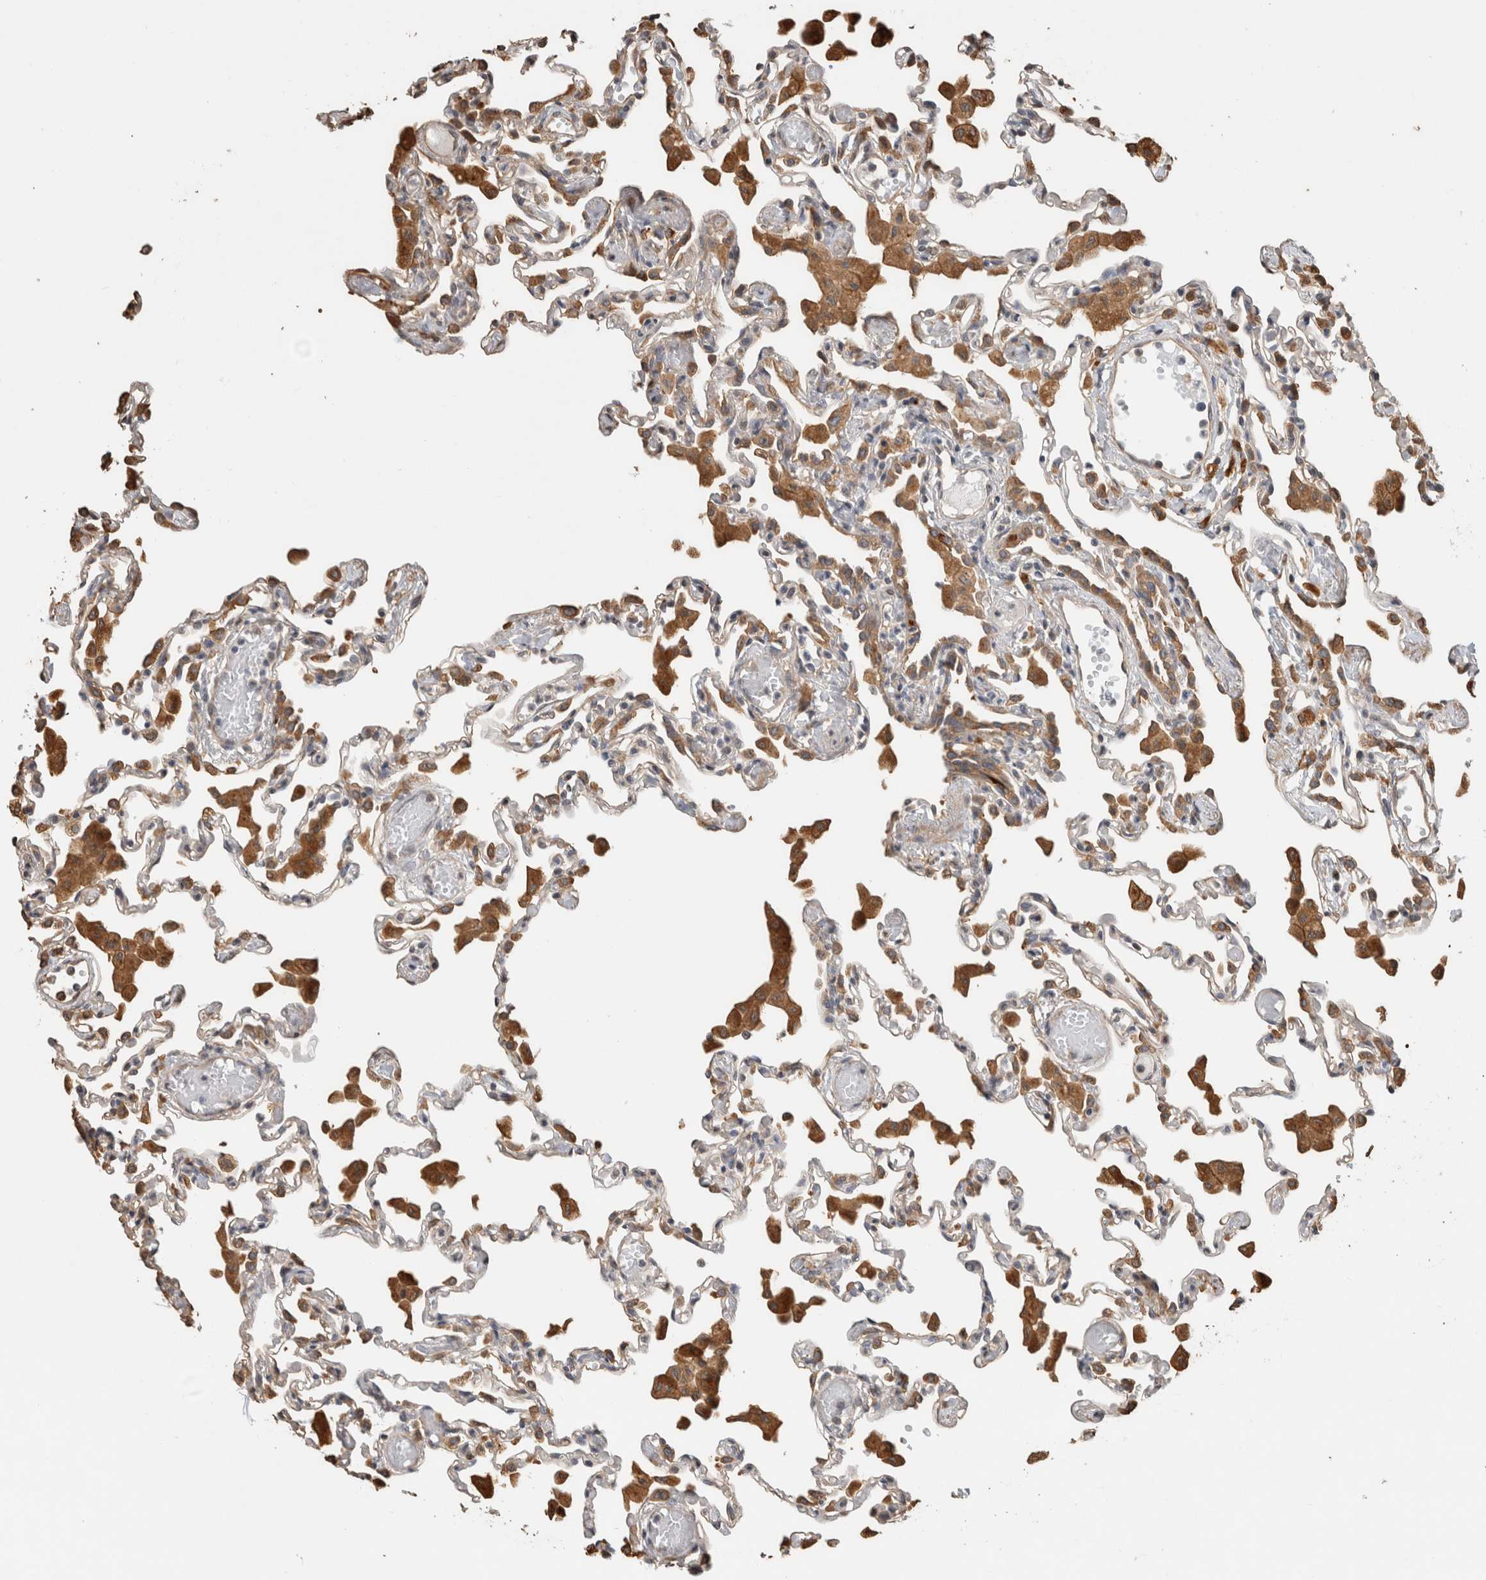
{"staining": {"intensity": "moderate", "quantity": "25%-75%", "location": "cytoplasmic/membranous"}, "tissue": "lung", "cell_type": "Alveolar cells", "image_type": "normal", "snomed": [{"axis": "morphology", "description": "Normal tissue, NOS"}, {"axis": "topography", "description": "Bronchus"}, {"axis": "topography", "description": "Lung"}], "caption": "This image exhibits immunohistochemistry (IHC) staining of benign human lung, with medium moderate cytoplasmic/membranous positivity in about 25%-75% of alveolar cells.", "gene": "CLIP1", "patient": {"sex": "female", "age": 49}}